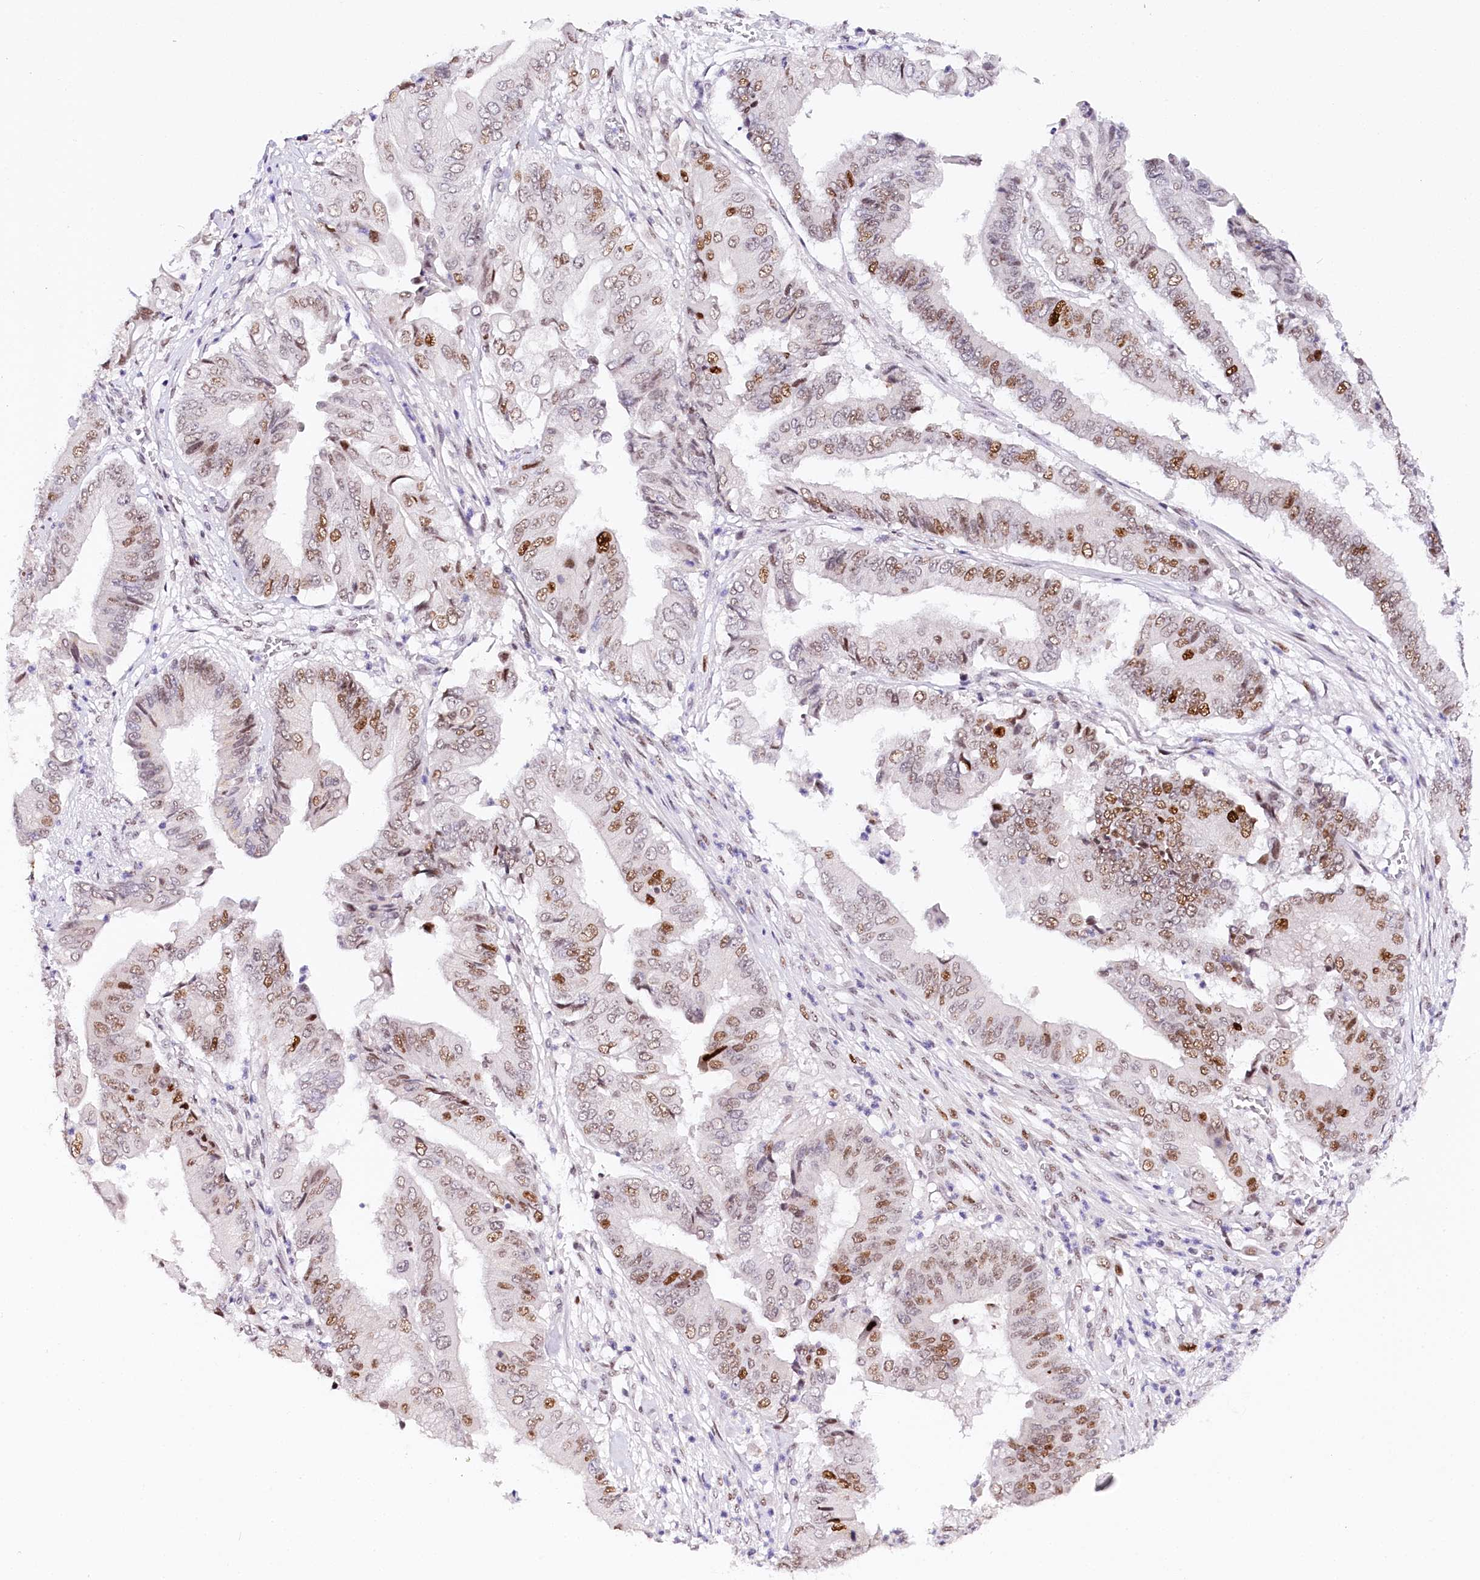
{"staining": {"intensity": "moderate", "quantity": "25%-75%", "location": "nuclear"}, "tissue": "pancreatic cancer", "cell_type": "Tumor cells", "image_type": "cancer", "snomed": [{"axis": "morphology", "description": "Adenocarcinoma, NOS"}, {"axis": "topography", "description": "Pancreas"}], "caption": "Adenocarcinoma (pancreatic) stained for a protein exhibits moderate nuclear positivity in tumor cells.", "gene": "TP53", "patient": {"sex": "female", "age": 77}}